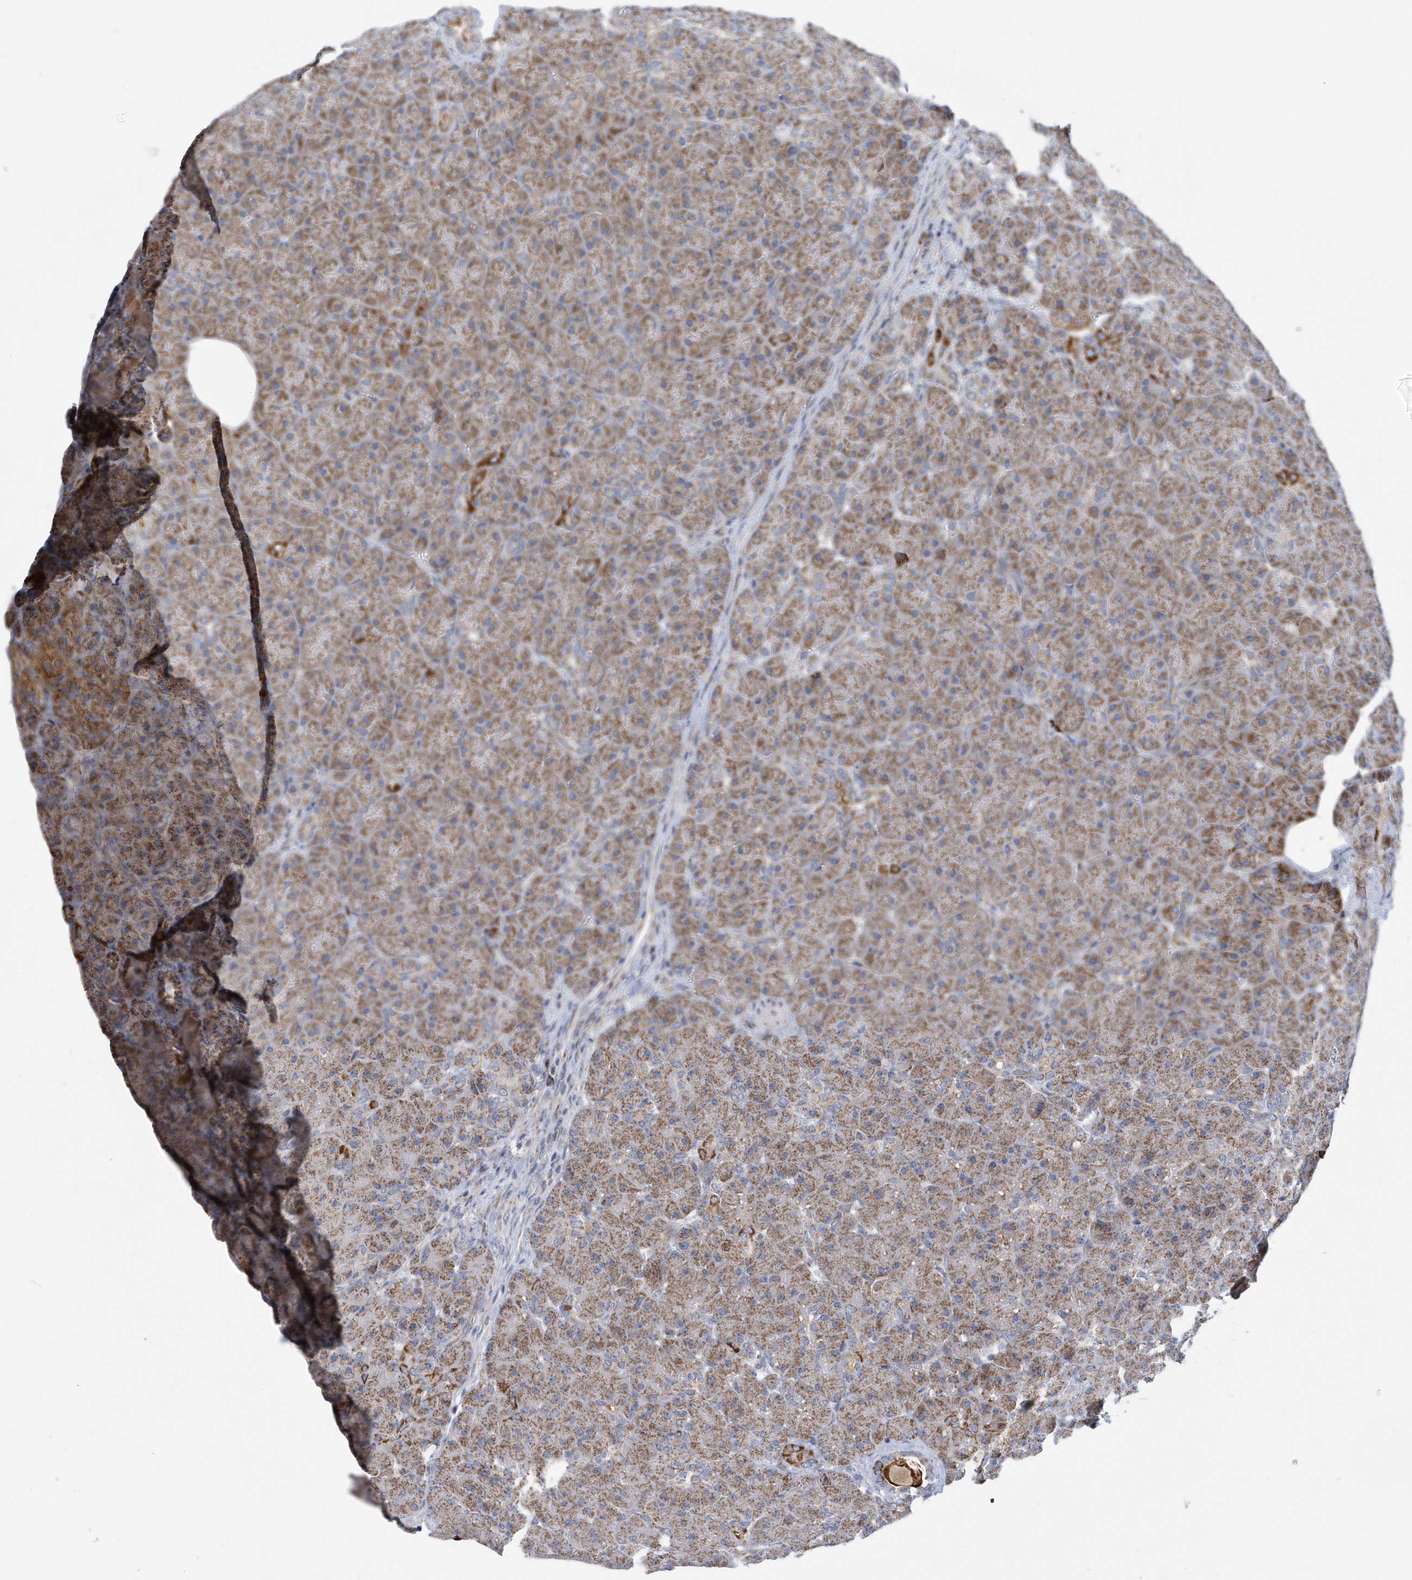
{"staining": {"intensity": "moderate", "quantity": ">75%", "location": "cytoplasmic/membranous"}, "tissue": "pancreas", "cell_type": "Exocrine glandular cells", "image_type": "normal", "snomed": [{"axis": "morphology", "description": "Normal tissue, NOS"}, {"axis": "topography", "description": "Pancreas"}], "caption": "Pancreas stained with DAB (3,3'-diaminobenzidine) immunohistochemistry (IHC) exhibits medium levels of moderate cytoplasmic/membranous expression in approximately >75% of exocrine glandular cells.", "gene": "VWA5B2", "patient": {"sex": "male", "age": 66}}